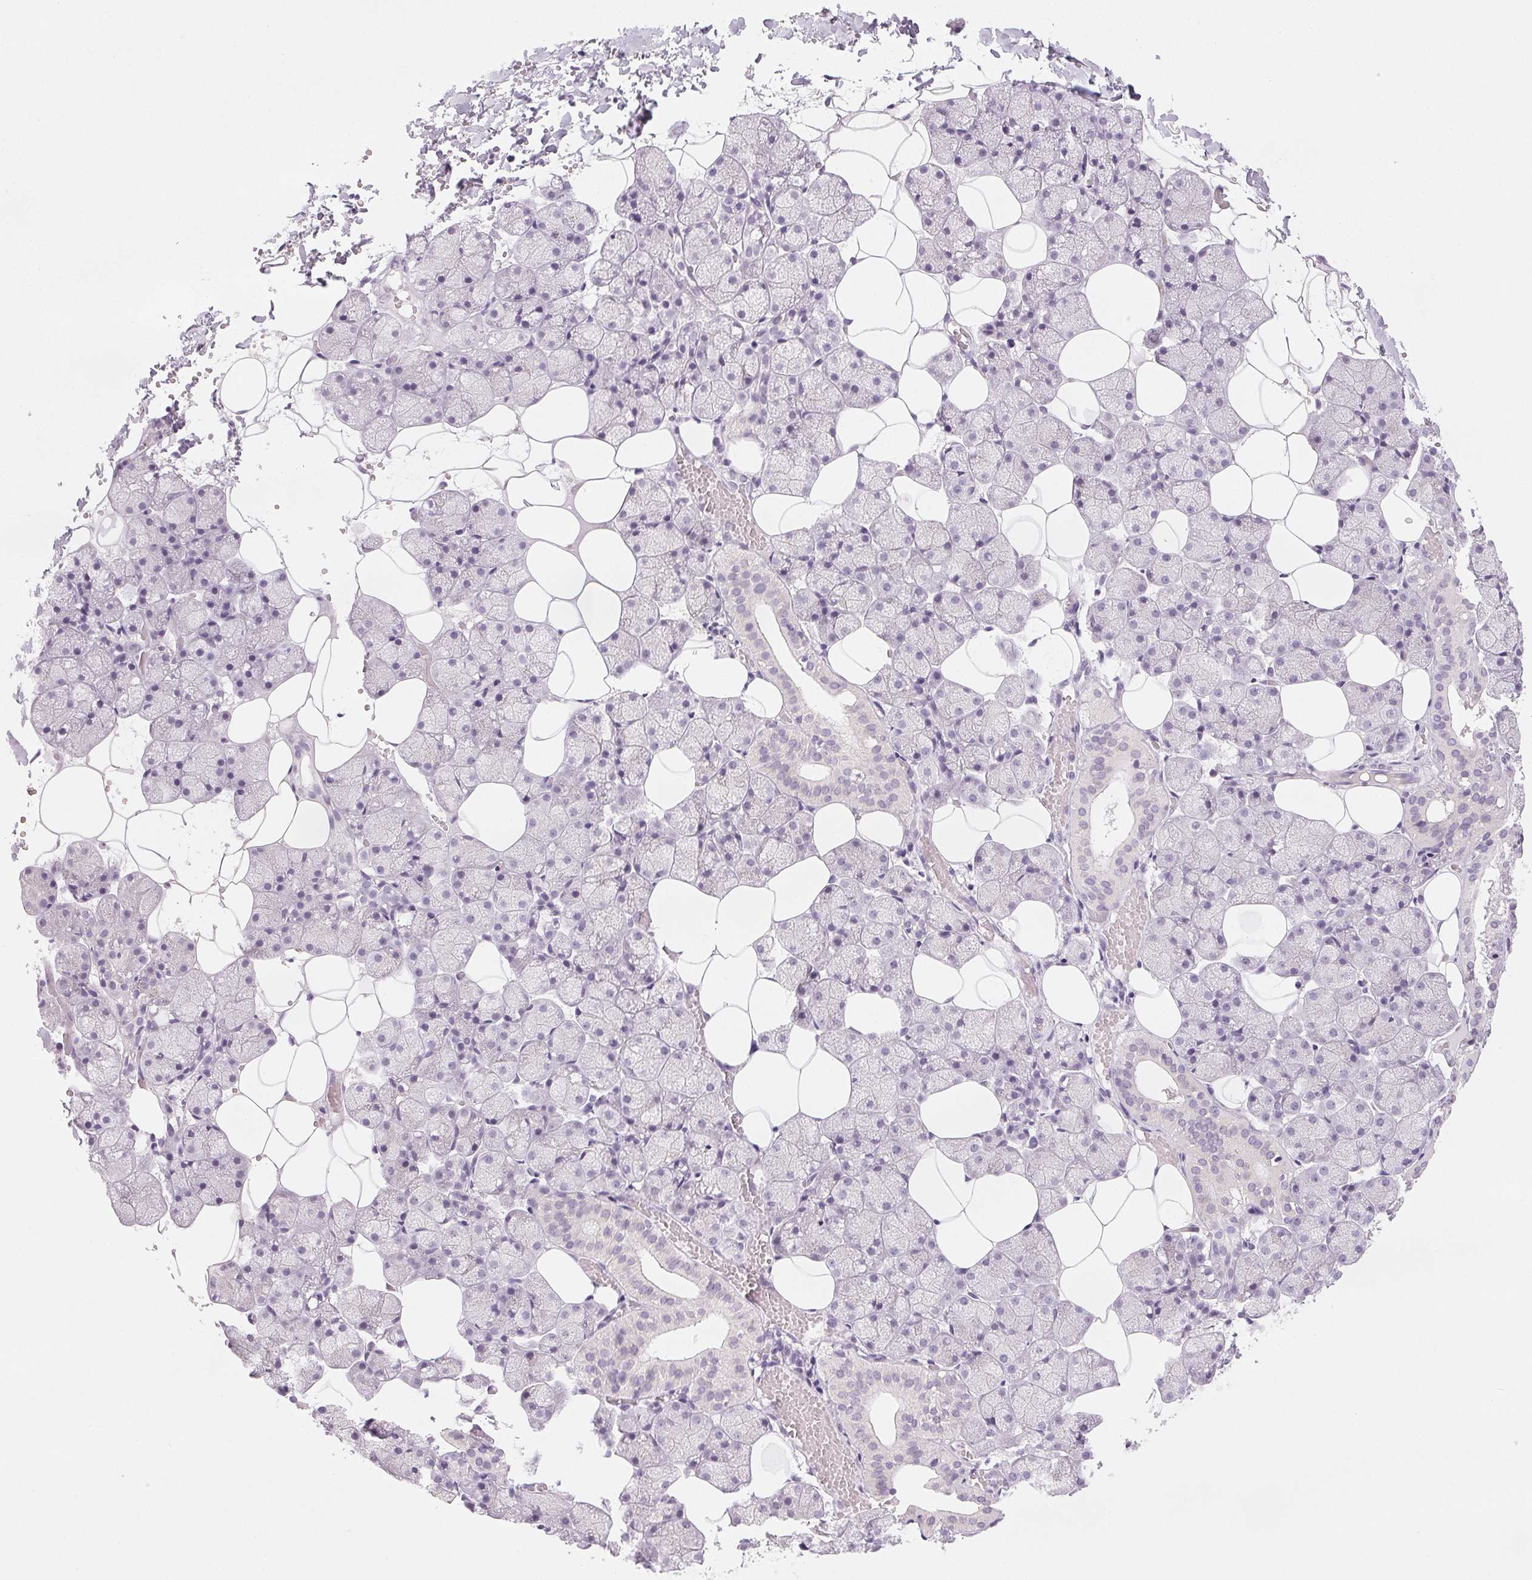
{"staining": {"intensity": "negative", "quantity": "none", "location": "none"}, "tissue": "salivary gland", "cell_type": "Glandular cells", "image_type": "normal", "snomed": [{"axis": "morphology", "description": "Normal tissue, NOS"}, {"axis": "topography", "description": "Salivary gland"}], "caption": "High power microscopy photomicrograph of an IHC photomicrograph of normal salivary gland, revealing no significant positivity in glandular cells.", "gene": "EHHADH", "patient": {"sex": "male", "age": 38}}